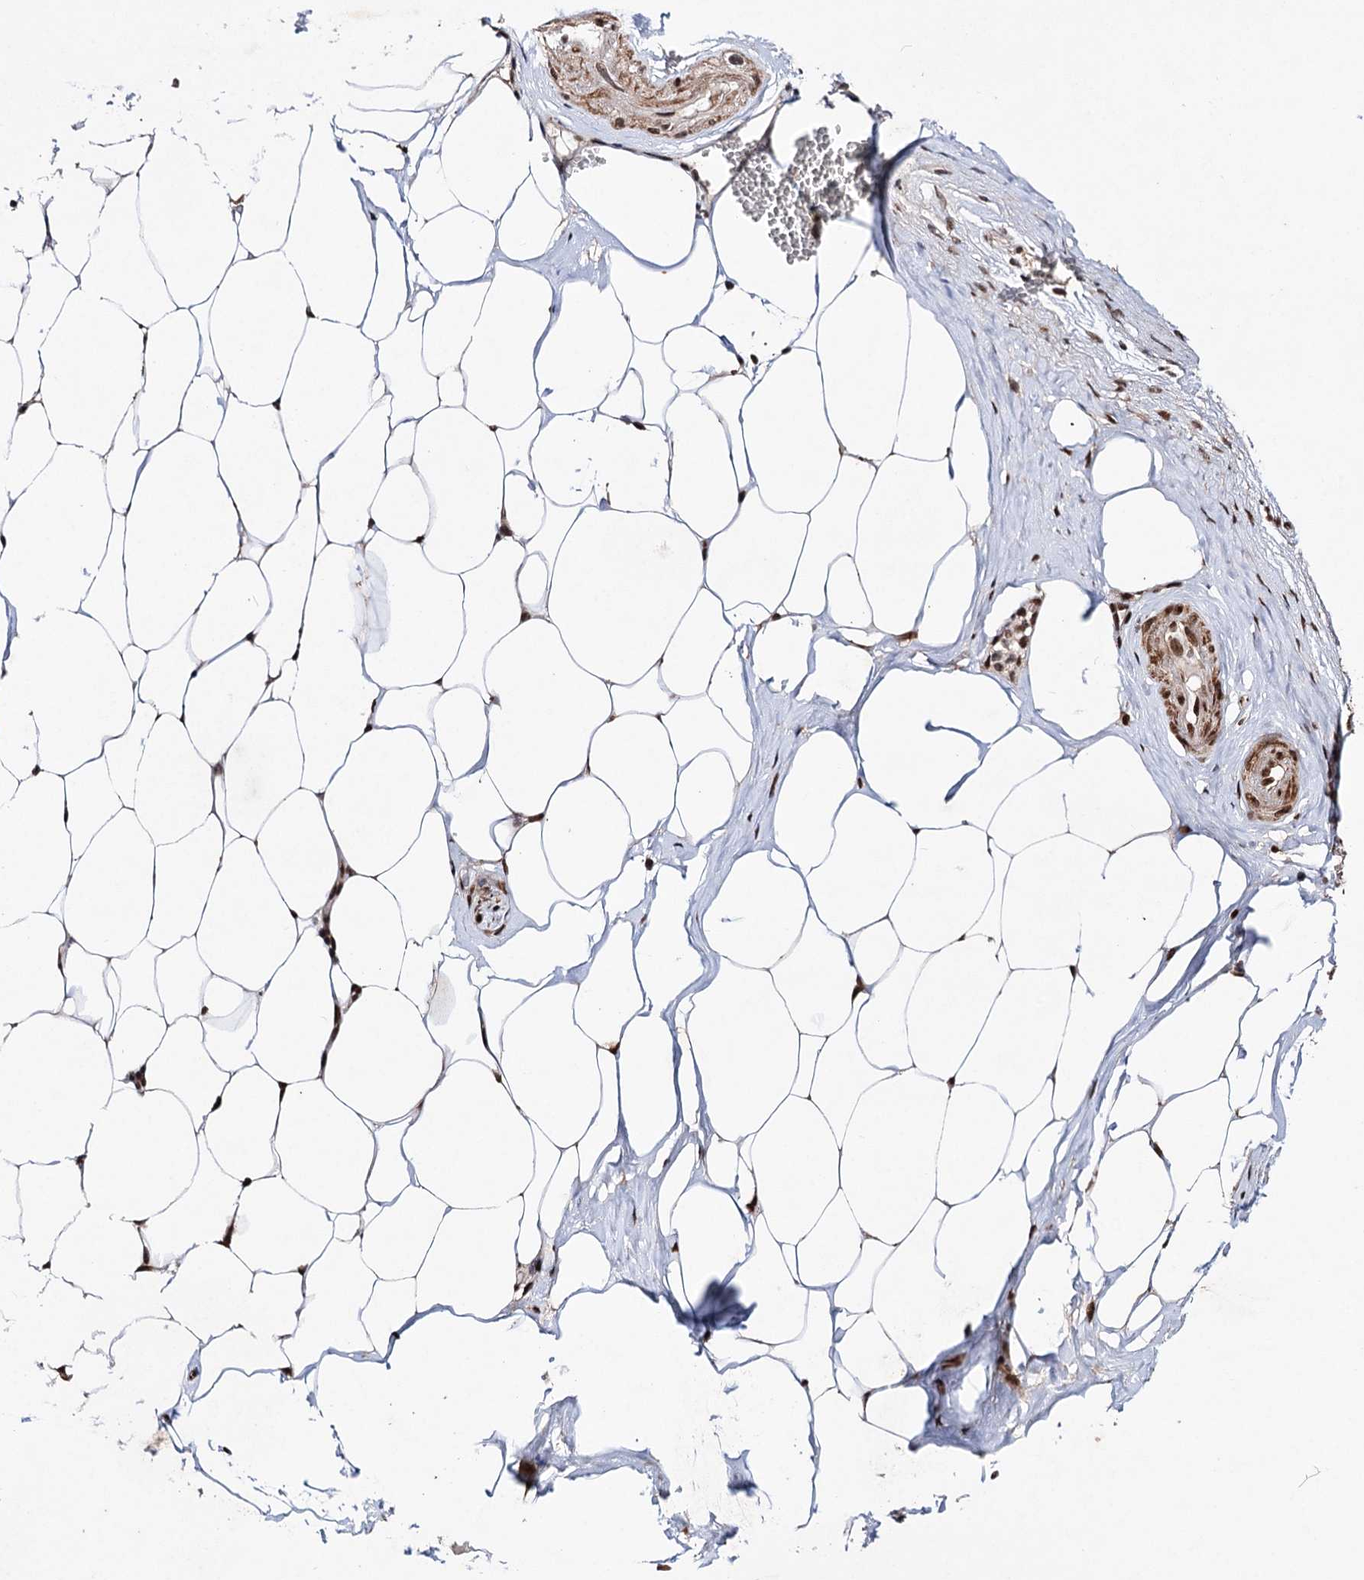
{"staining": {"intensity": "strong", "quantity": "25%-75%", "location": "nuclear"}, "tissue": "adipose tissue", "cell_type": "Adipocytes", "image_type": "normal", "snomed": [{"axis": "morphology", "description": "Normal tissue, NOS"}, {"axis": "morphology", "description": "Adenocarcinoma, Low grade"}, {"axis": "topography", "description": "Prostate"}, {"axis": "topography", "description": "Peripheral nerve tissue"}], "caption": "Adipose tissue stained with immunohistochemistry (IHC) exhibits strong nuclear positivity in about 25%-75% of adipocytes. Using DAB (3,3'-diaminobenzidine) (brown) and hematoxylin (blue) stains, captured at high magnification using brightfield microscopy.", "gene": "MATR3", "patient": {"sex": "male", "age": 63}}